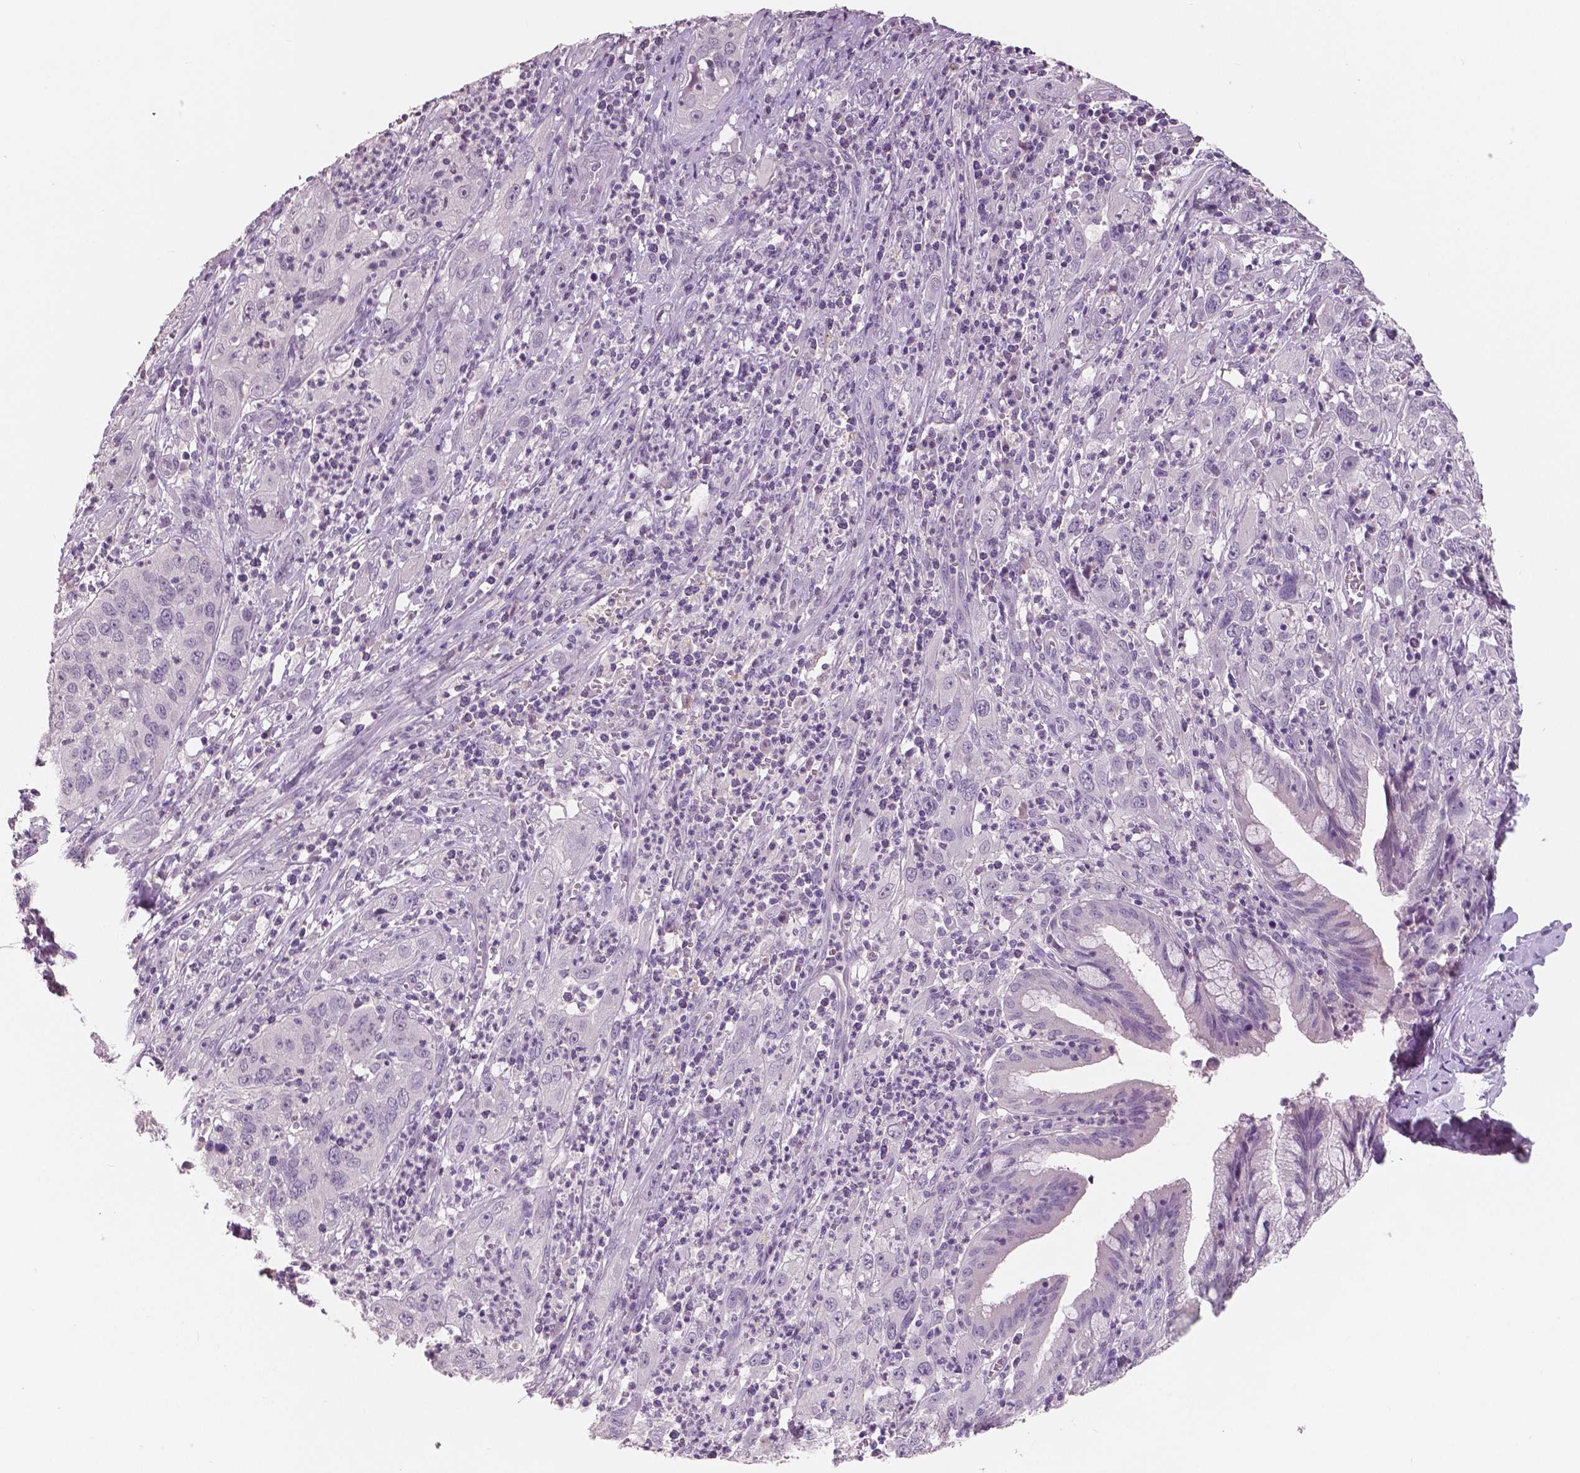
{"staining": {"intensity": "negative", "quantity": "none", "location": "none"}, "tissue": "cervical cancer", "cell_type": "Tumor cells", "image_type": "cancer", "snomed": [{"axis": "morphology", "description": "Squamous cell carcinoma, NOS"}, {"axis": "topography", "description": "Cervix"}], "caption": "The photomicrograph reveals no significant positivity in tumor cells of cervical cancer. Nuclei are stained in blue.", "gene": "NECAB1", "patient": {"sex": "female", "age": 32}}